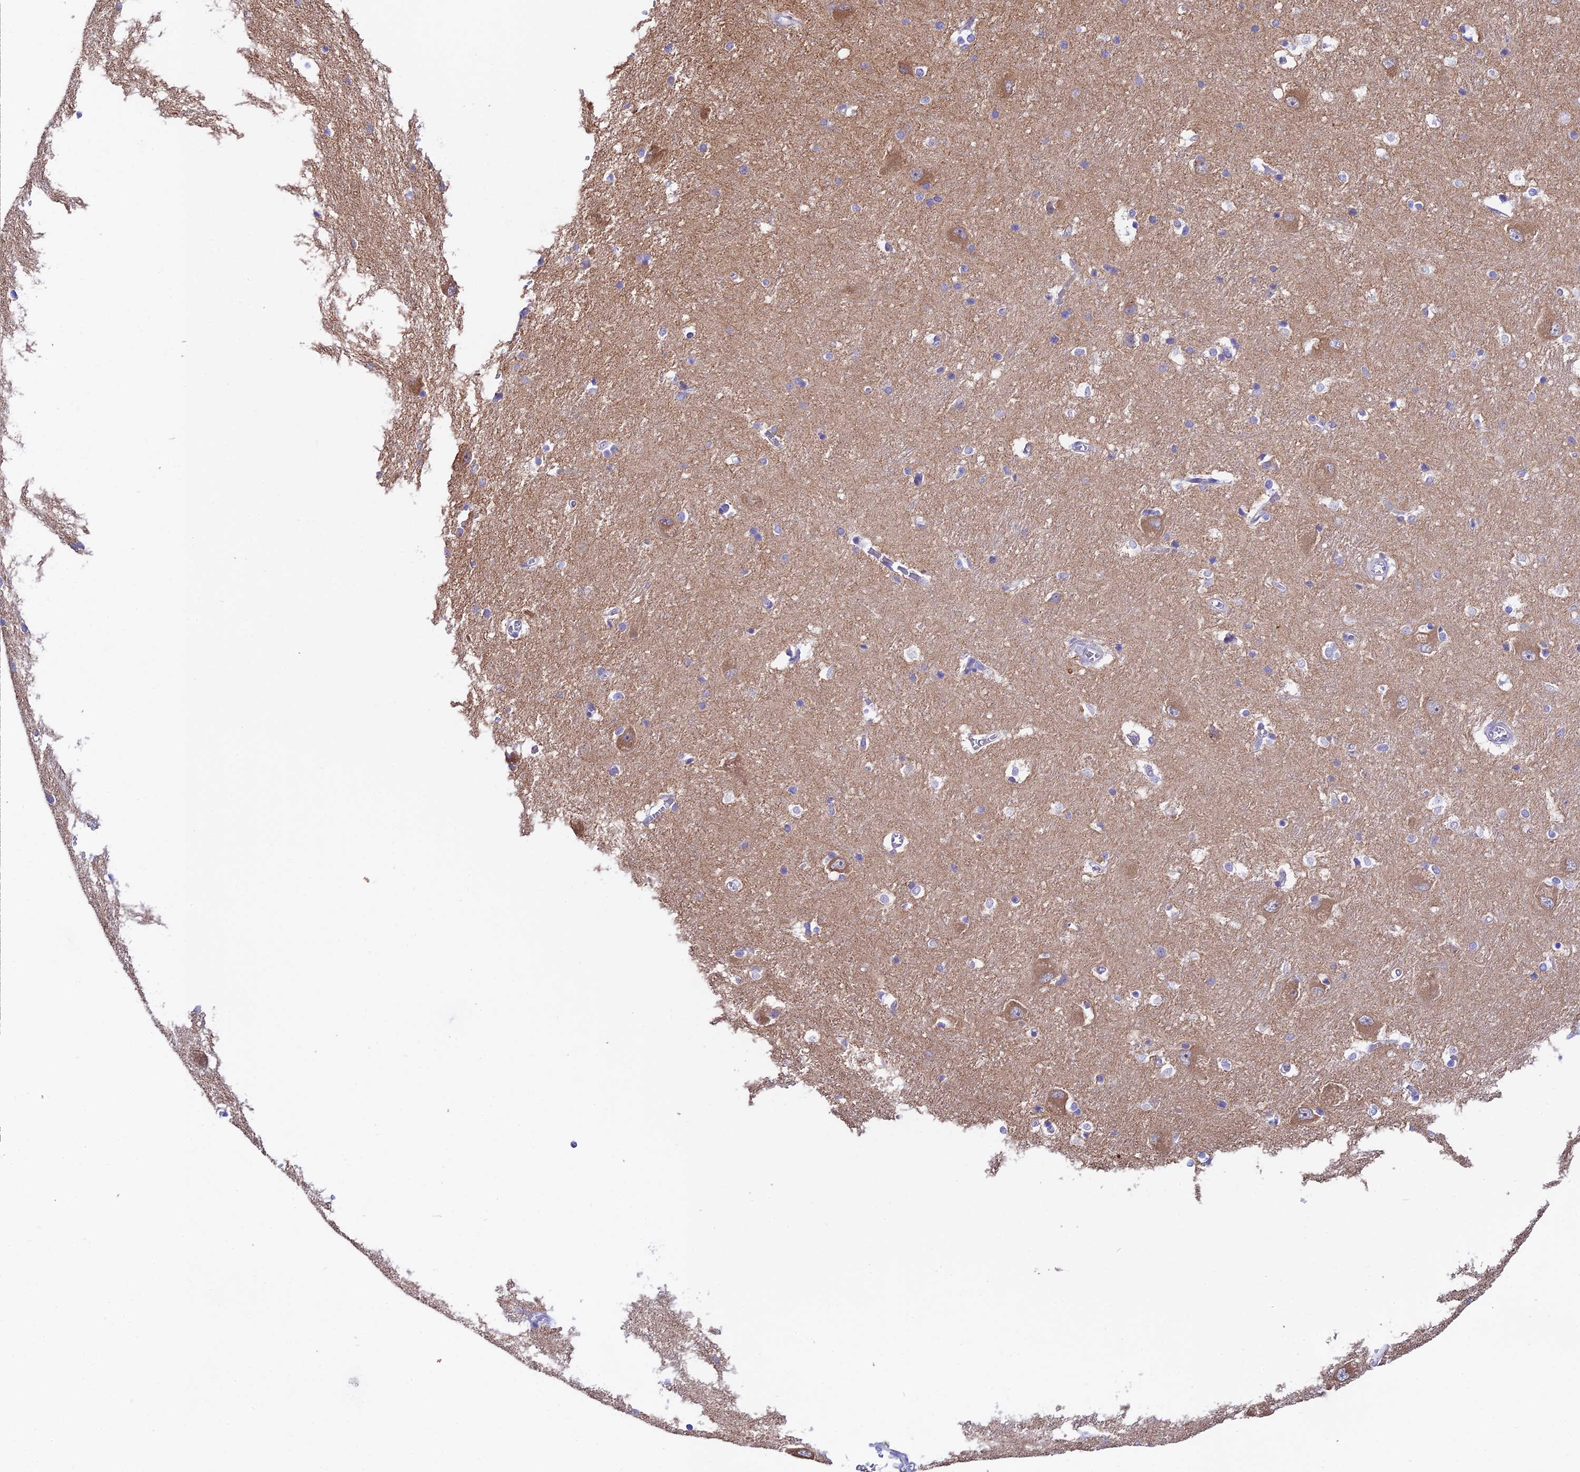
{"staining": {"intensity": "negative", "quantity": "none", "location": "none"}, "tissue": "caudate", "cell_type": "Glial cells", "image_type": "normal", "snomed": [{"axis": "morphology", "description": "Normal tissue, NOS"}, {"axis": "topography", "description": "Lateral ventricle wall"}], "caption": "The immunohistochemistry (IHC) photomicrograph has no significant expression in glial cells of caudate.", "gene": "DUSP29", "patient": {"sex": "male", "age": 37}}